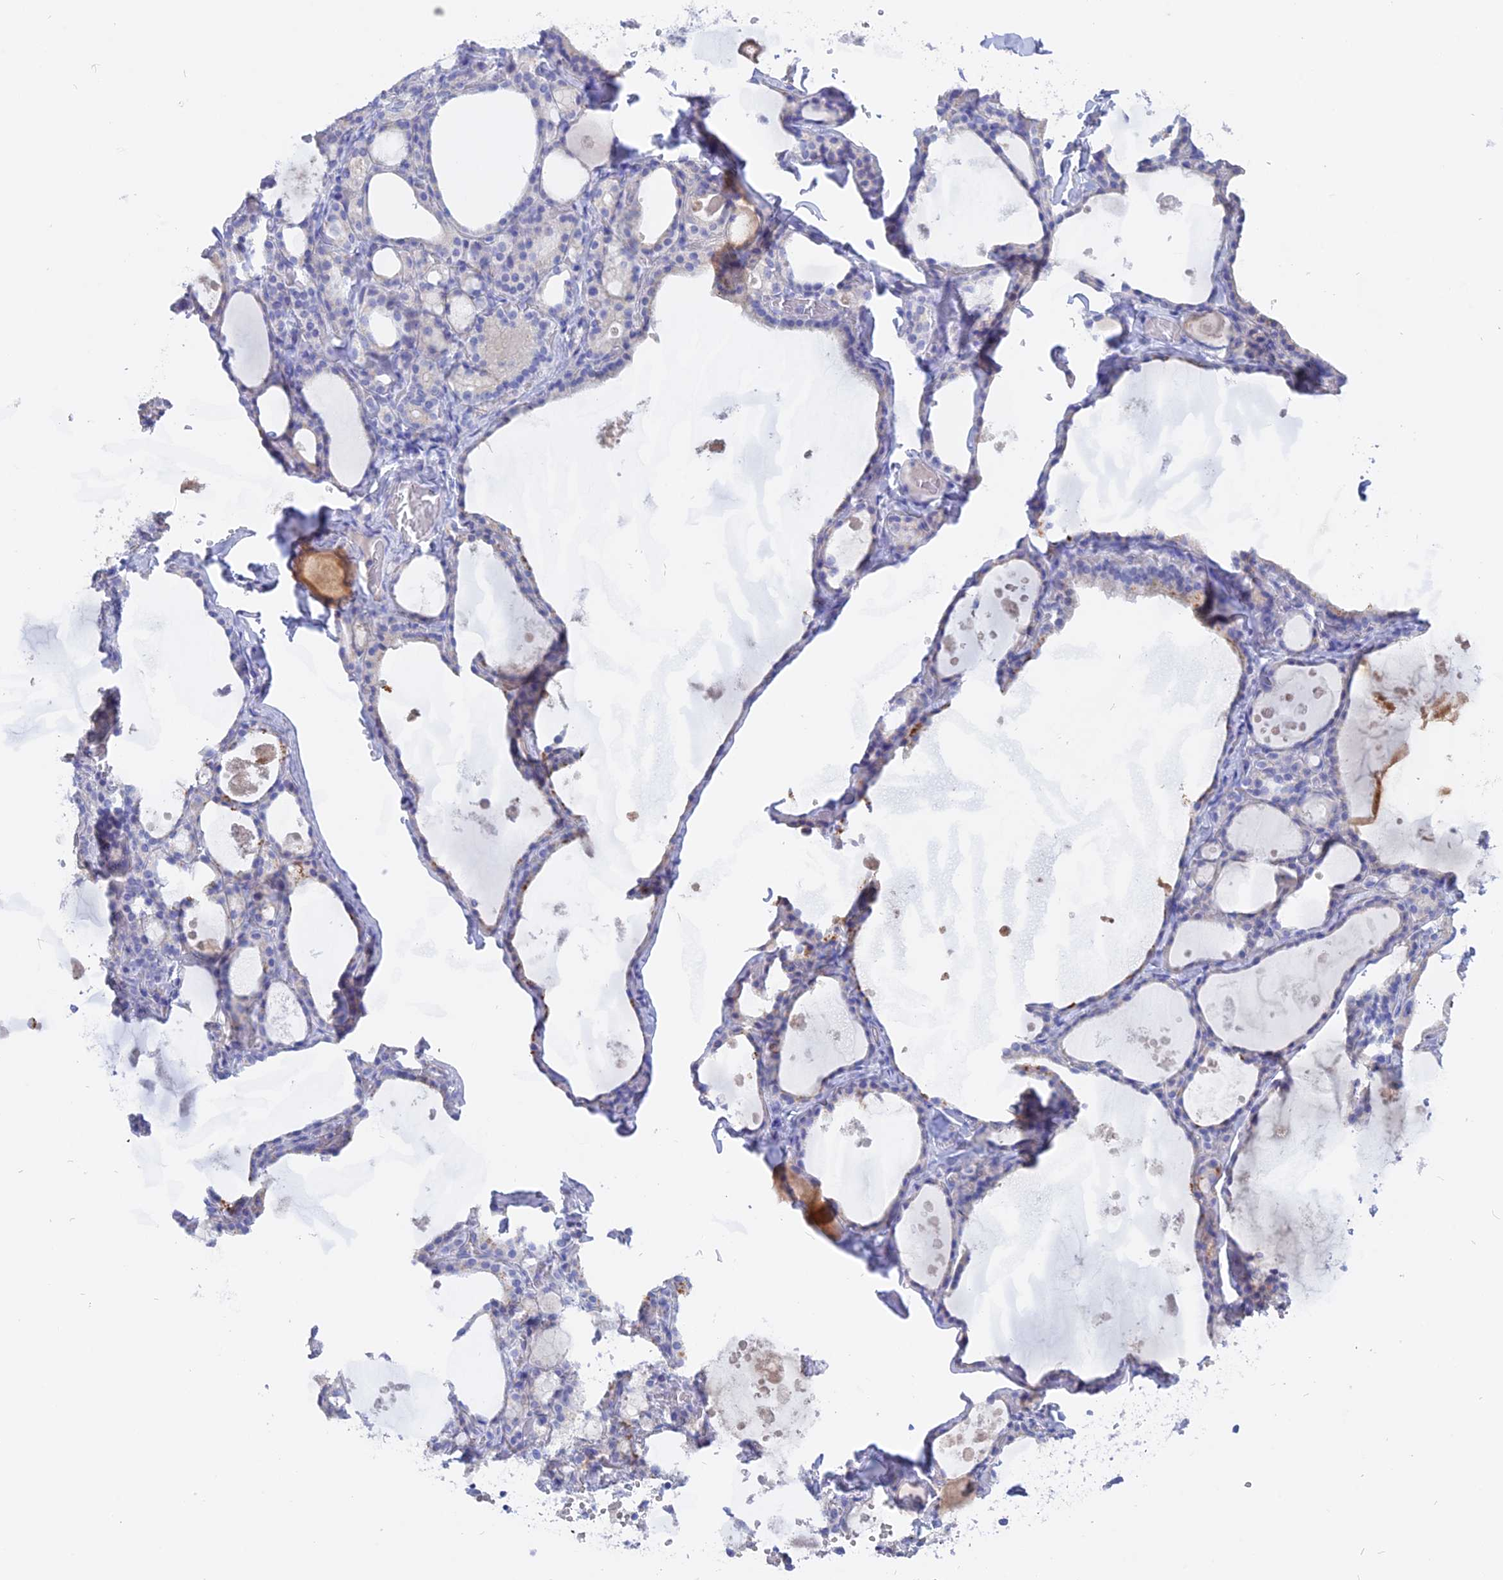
{"staining": {"intensity": "negative", "quantity": "none", "location": "none"}, "tissue": "thyroid gland", "cell_type": "Glandular cells", "image_type": "normal", "snomed": [{"axis": "morphology", "description": "Normal tissue, NOS"}, {"axis": "topography", "description": "Thyroid gland"}], "caption": "High magnification brightfield microscopy of unremarkable thyroid gland stained with DAB (3,3'-diaminobenzidine) (brown) and counterstained with hematoxylin (blue): glandular cells show no significant expression.", "gene": "ADGRA1", "patient": {"sex": "male", "age": 56}}